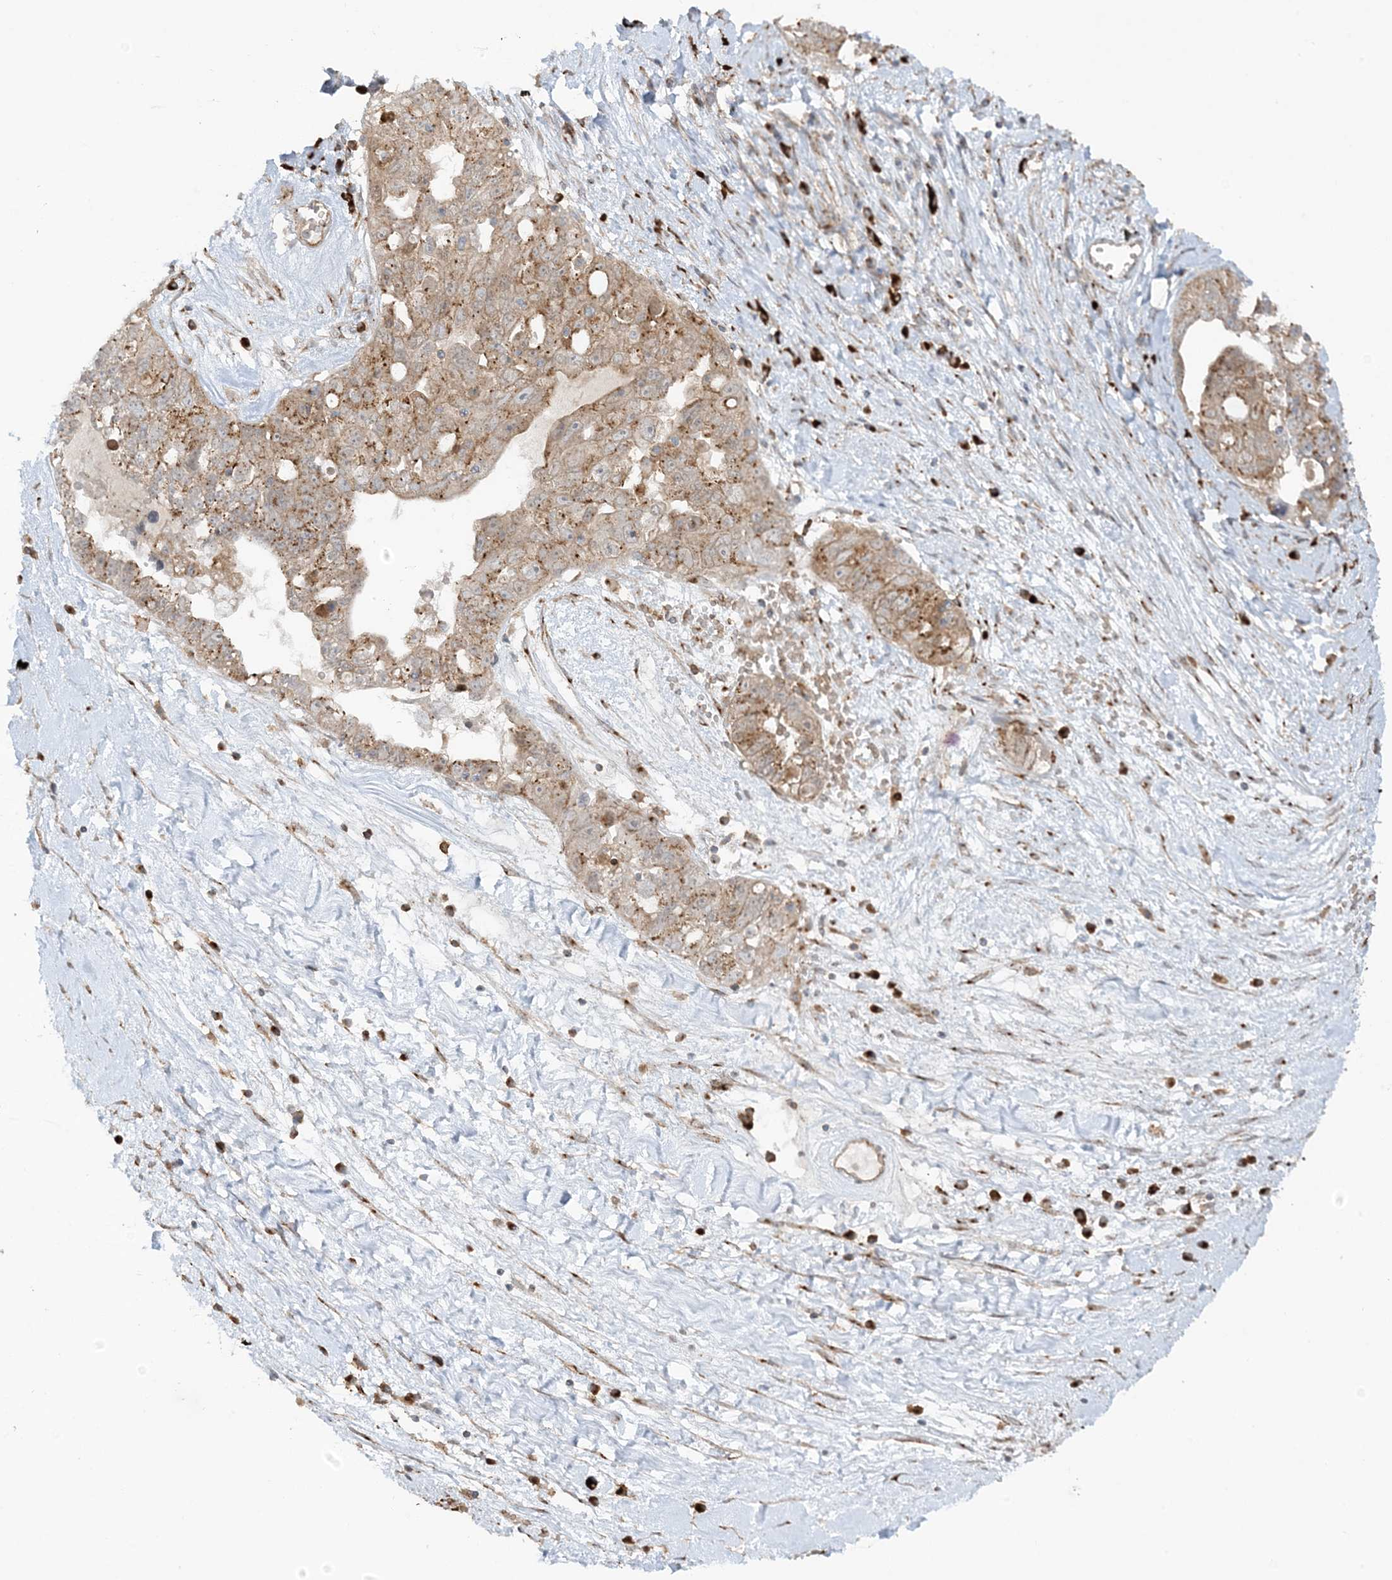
{"staining": {"intensity": "moderate", "quantity": ">75%", "location": "cytoplasmic/membranous"}, "tissue": "ovarian cancer", "cell_type": "Tumor cells", "image_type": "cancer", "snomed": [{"axis": "morphology", "description": "Carcinoma, NOS"}, {"axis": "morphology", "description": "Cystadenocarcinoma, serous, NOS"}, {"axis": "topography", "description": "Ovary"}], "caption": "Immunohistochemical staining of serous cystadenocarcinoma (ovarian) demonstrates medium levels of moderate cytoplasmic/membranous protein staining in about >75% of tumor cells. (Brightfield microscopy of DAB IHC at high magnification).", "gene": "RPP40", "patient": {"sex": "female", "age": 69}}